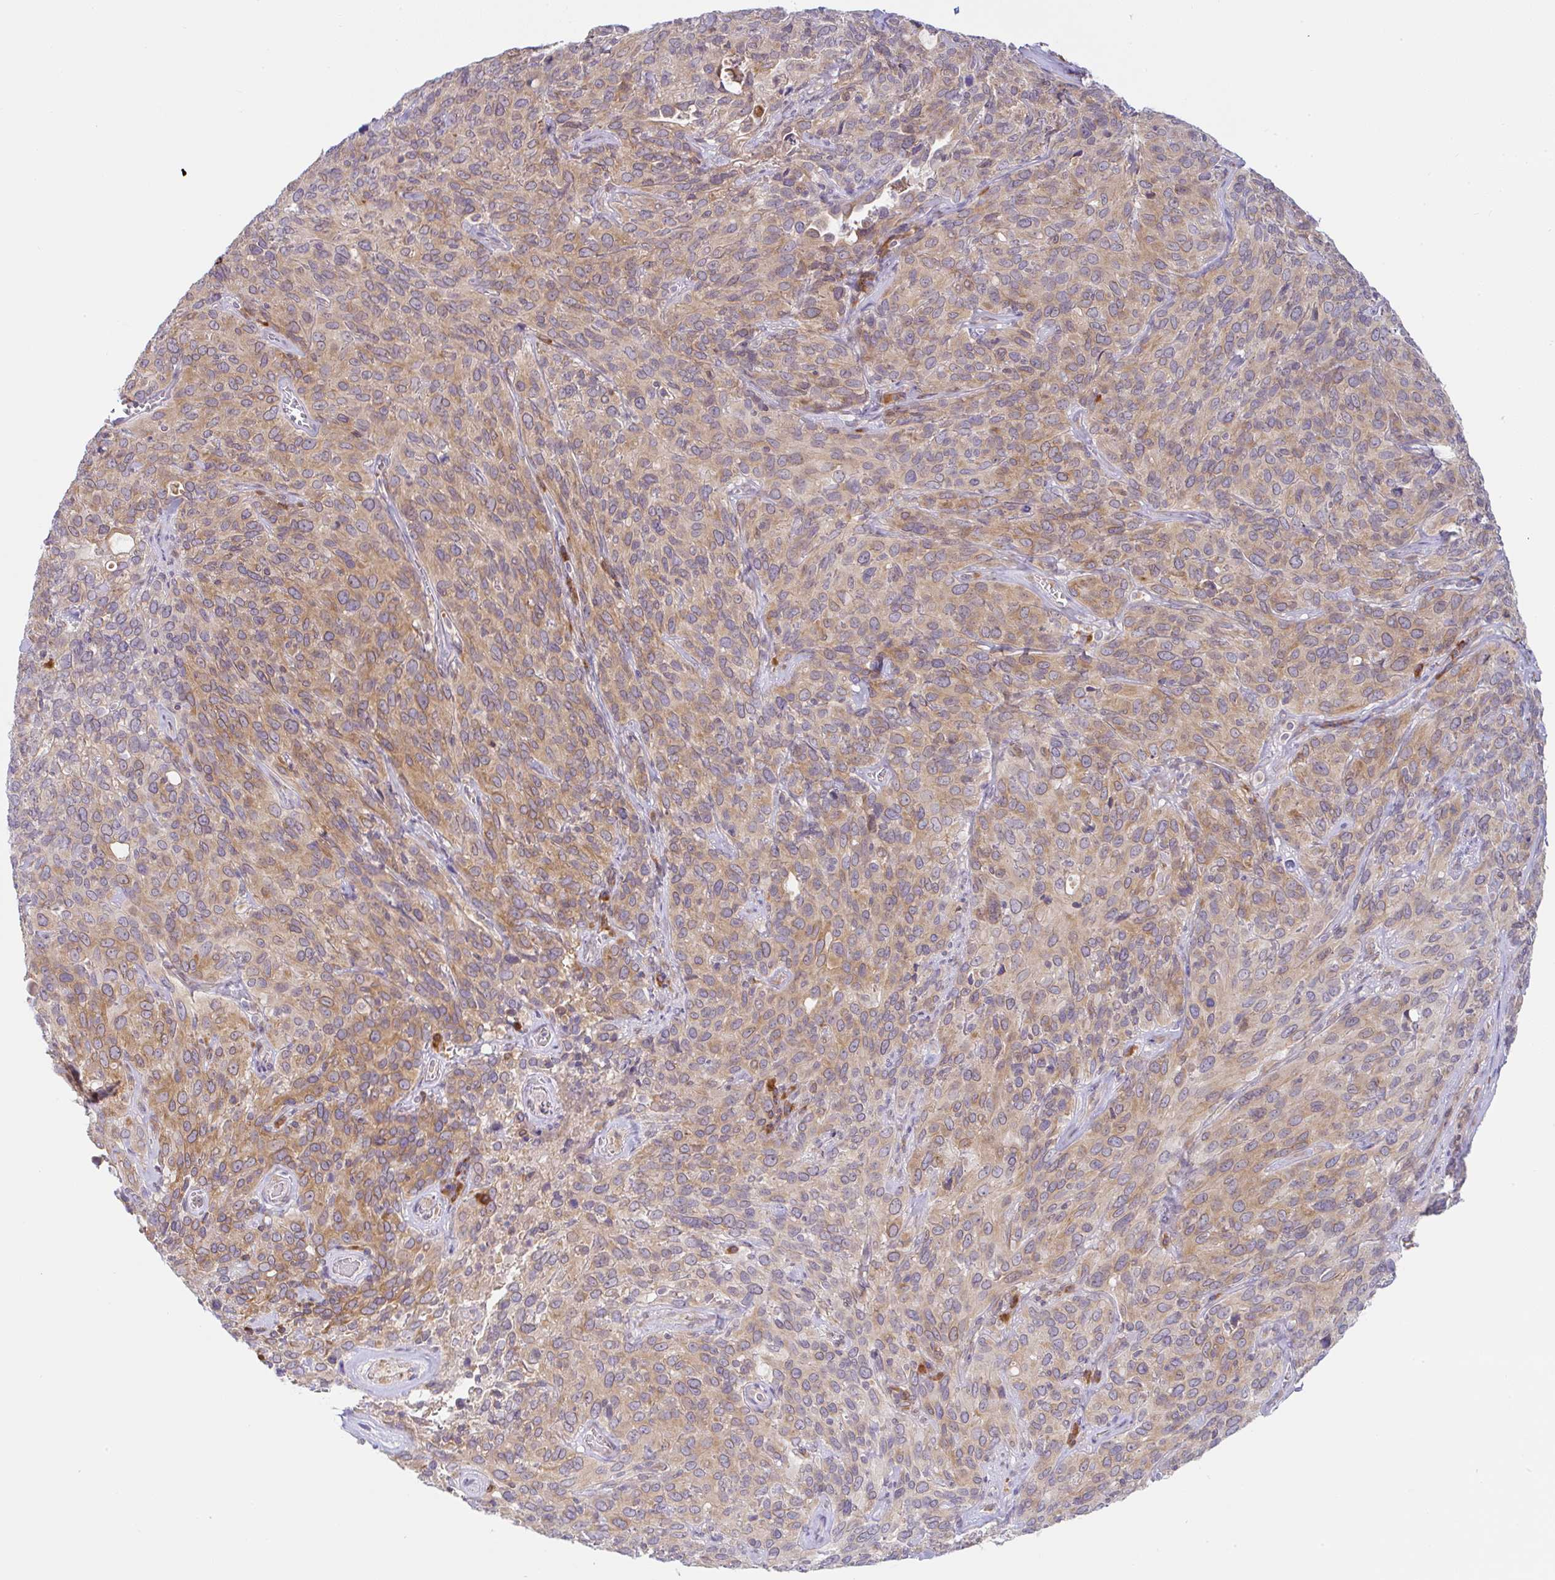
{"staining": {"intensity": "moderate", "quantity": ">75%", "location": "cytoplasmic/membranous"}, "tissue": "cervical cancer", "cell_type": "Tumor cells", "image_type": "cancer", "snomed": [{"axis": "morphology", "description": "Squamous cell carcinoma, NOS"}, {"axis": "topography", "description": "Cervix"}], "caption": "Cervical cancer (squamous cell carcinoma) was stained to show a protein in brown. There is medium levels of moderate cytoplasmic/membranous staining in approximately >75% of tumor cells.", "gene": "DERL2", "patient": {"sex": "female", "age": 51}}